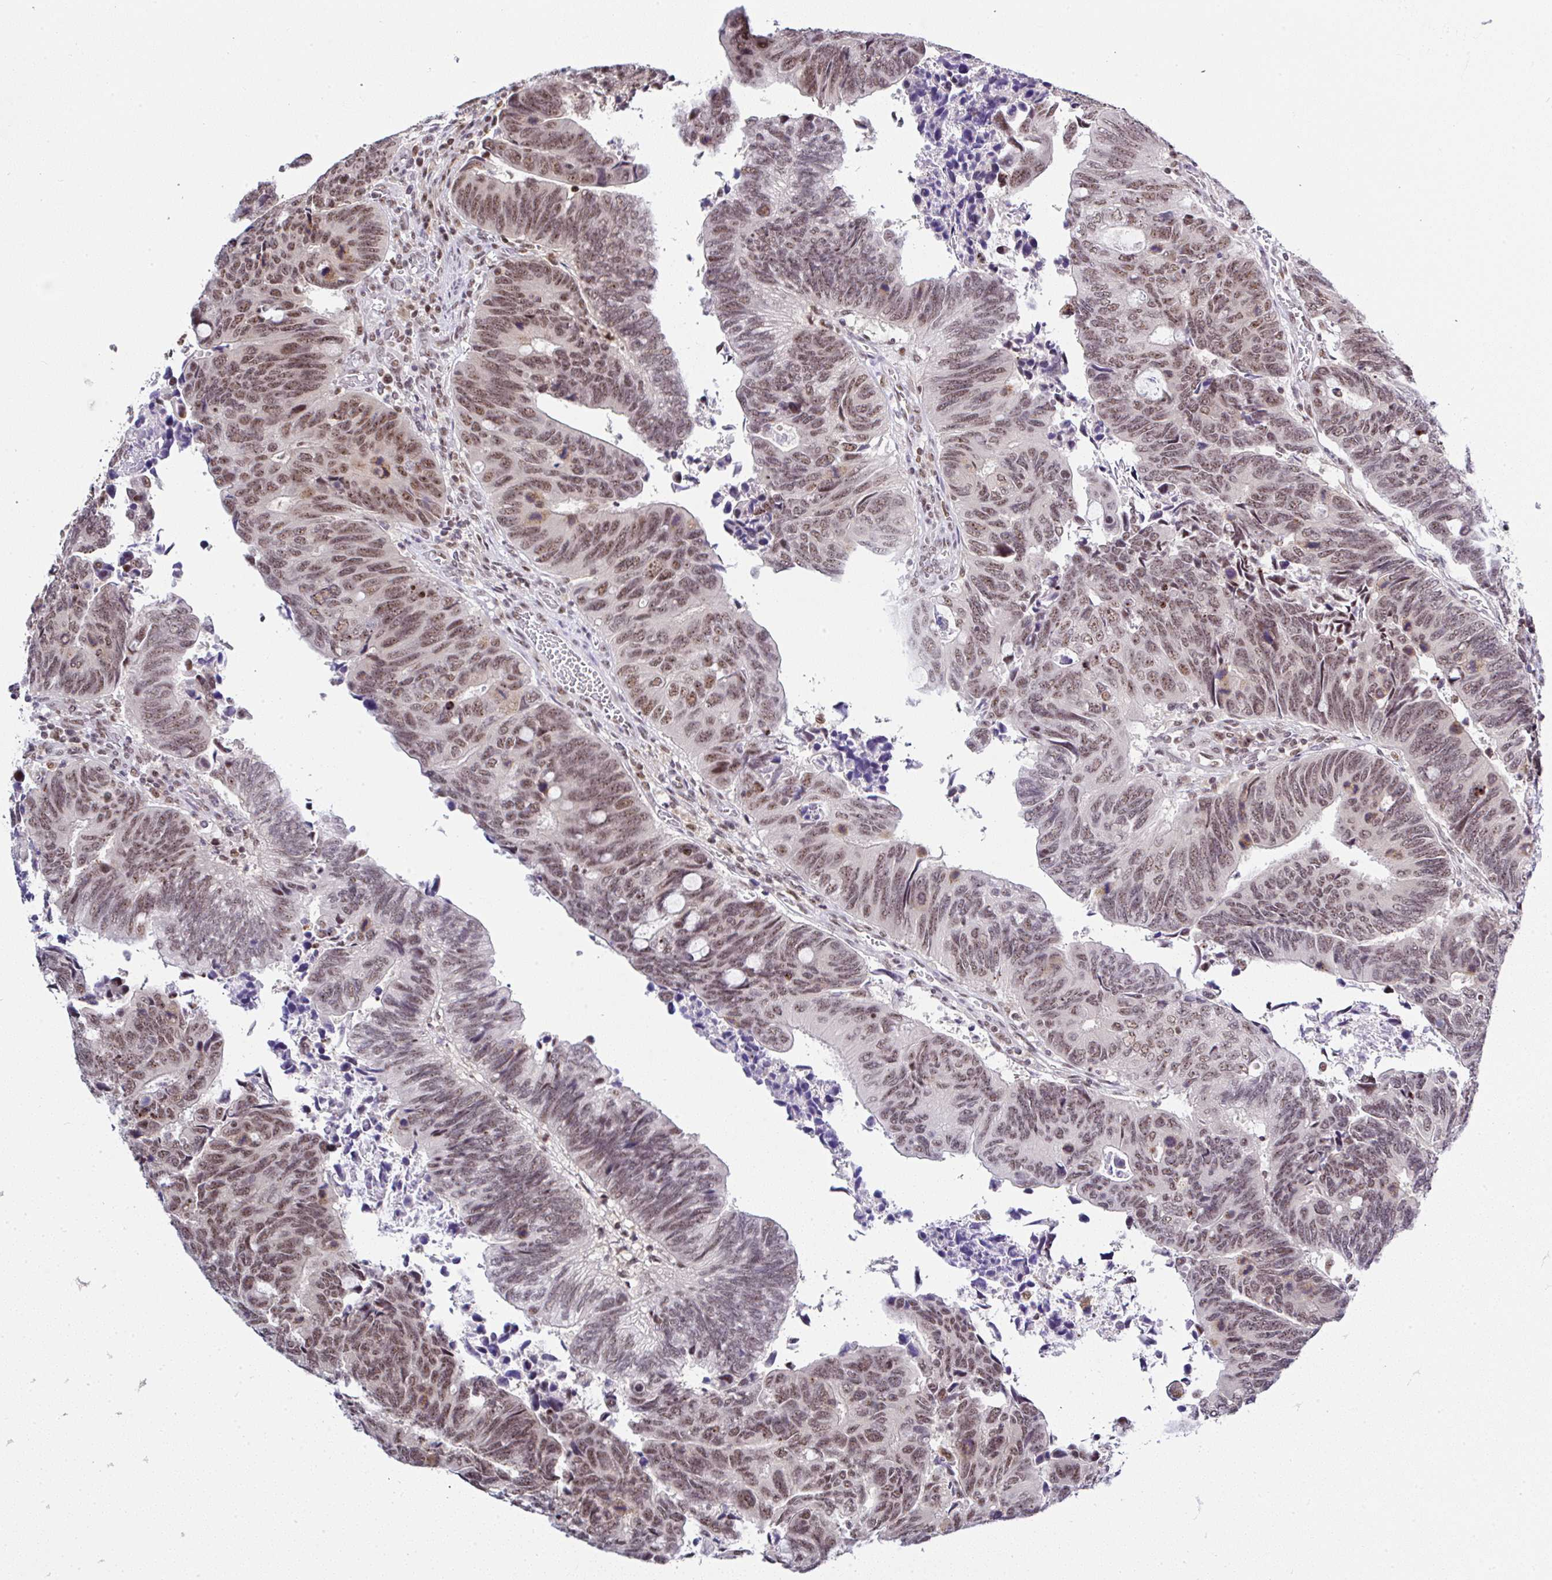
{"staining": {"intensity": "moderate", "quantity": ">75%", "location": "nuclear"}, "tissue": "colorectal cancer", "cell_type": "Tumor cells", "image_type": "cancer", "snomed": [{"axis": "morphology", "description": "Adenocarcinoma, NOS"}, {"axis": "topography", "description": "Colon"}], "caption": "Human colorectal adenocarcinoma stained with a protein marker shows moderate staining in tumor cells.", "gene": "PTPN2", "patient": {"sex": "male", "age": 87}}